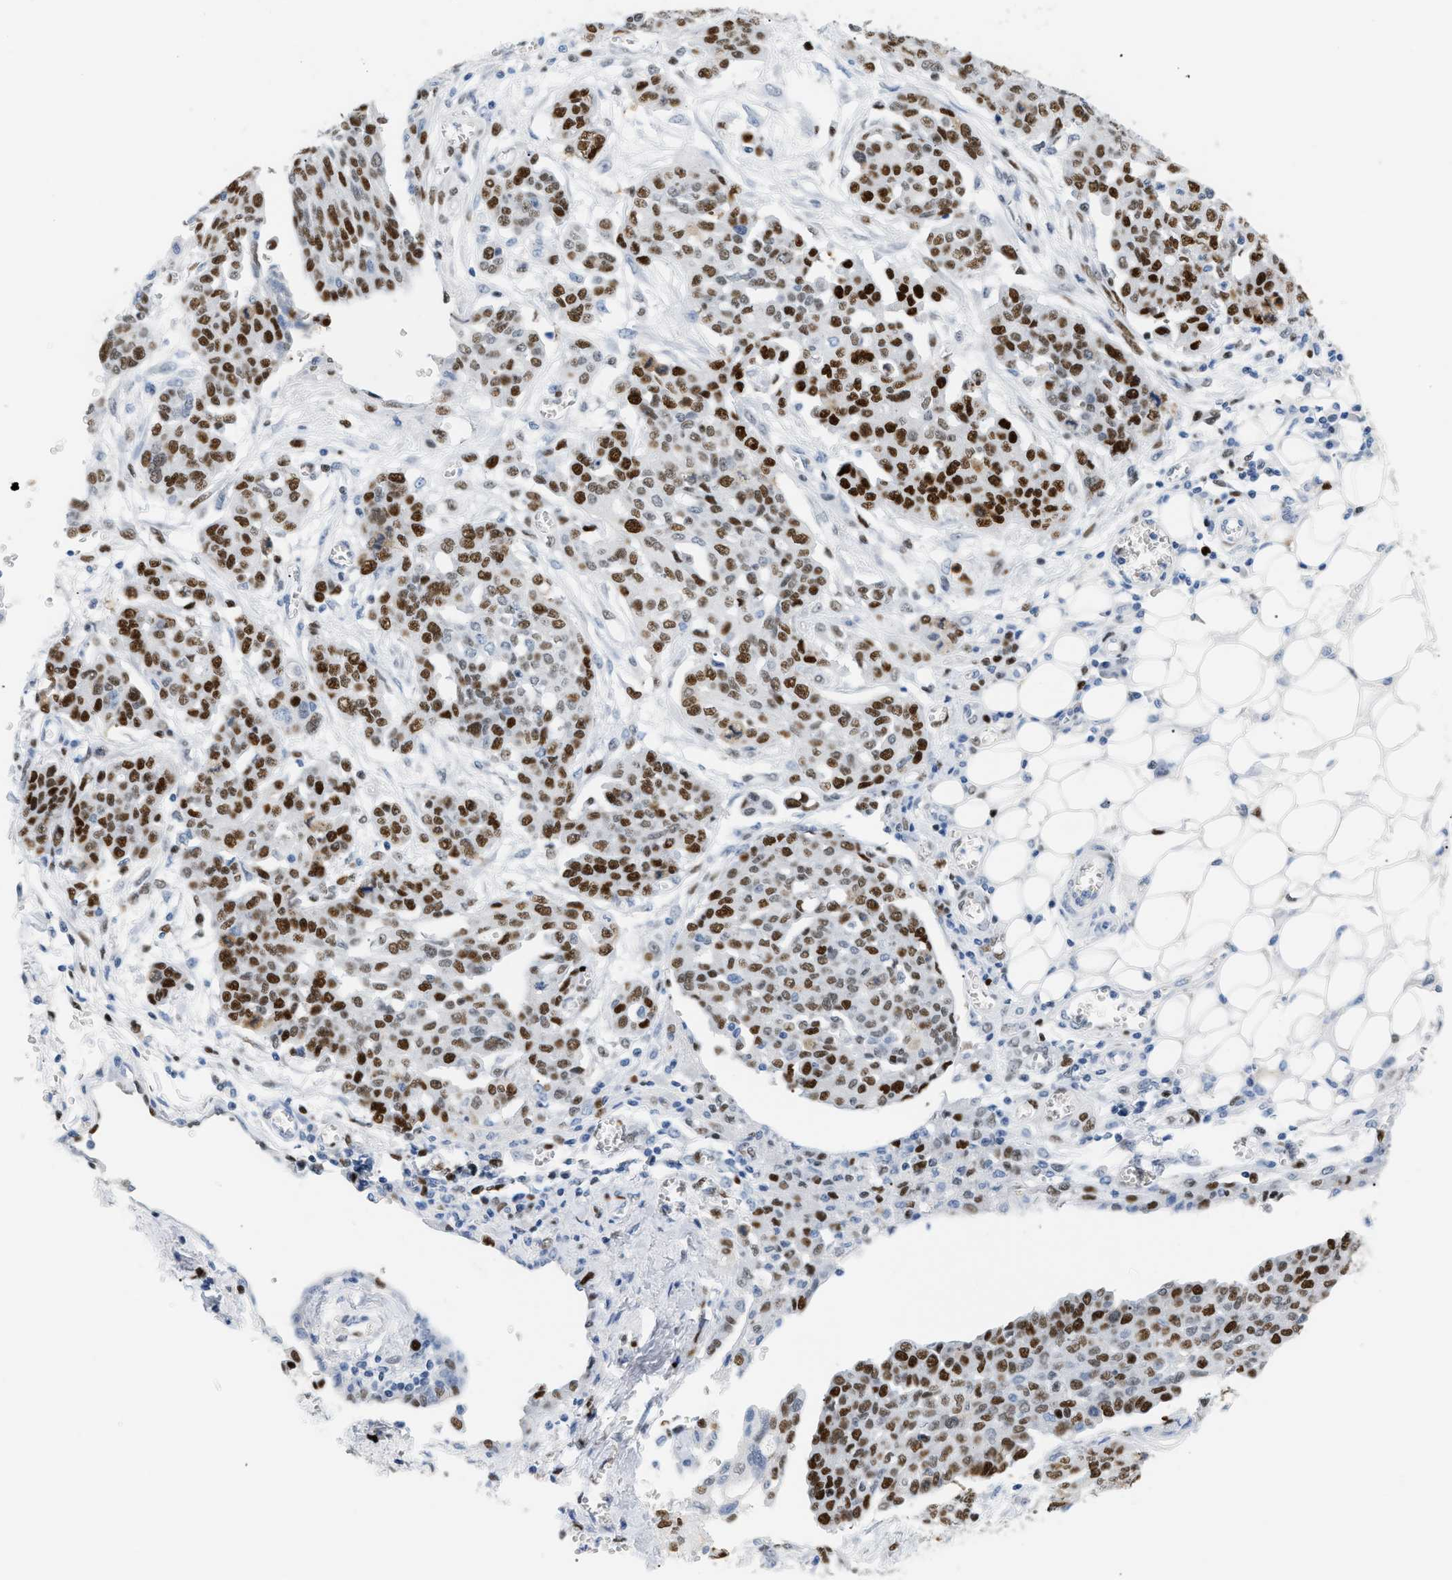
{"staining": {"intensity": "strong", "quantity": ">75%", "location": "nuclear"}, "tissue": "ovarian cancer", "cell_type": "Tumor cells", "image_type": "cancer", "snomed": [{"axis": "morphology", "description": "Cystadenocarcinoma, serous, NOS"}, {"axis": "topography", "description": "Soft tissue"}, {"axis": "topography", "description": "Ovary"}], "caption": "Human serous cystadenocarcinoma (ovarian) stained with a protein marker demonstrates strong staining in tumor cells.", "gene": "MCM7", "patient": {"sex": "female", "age": 57}}